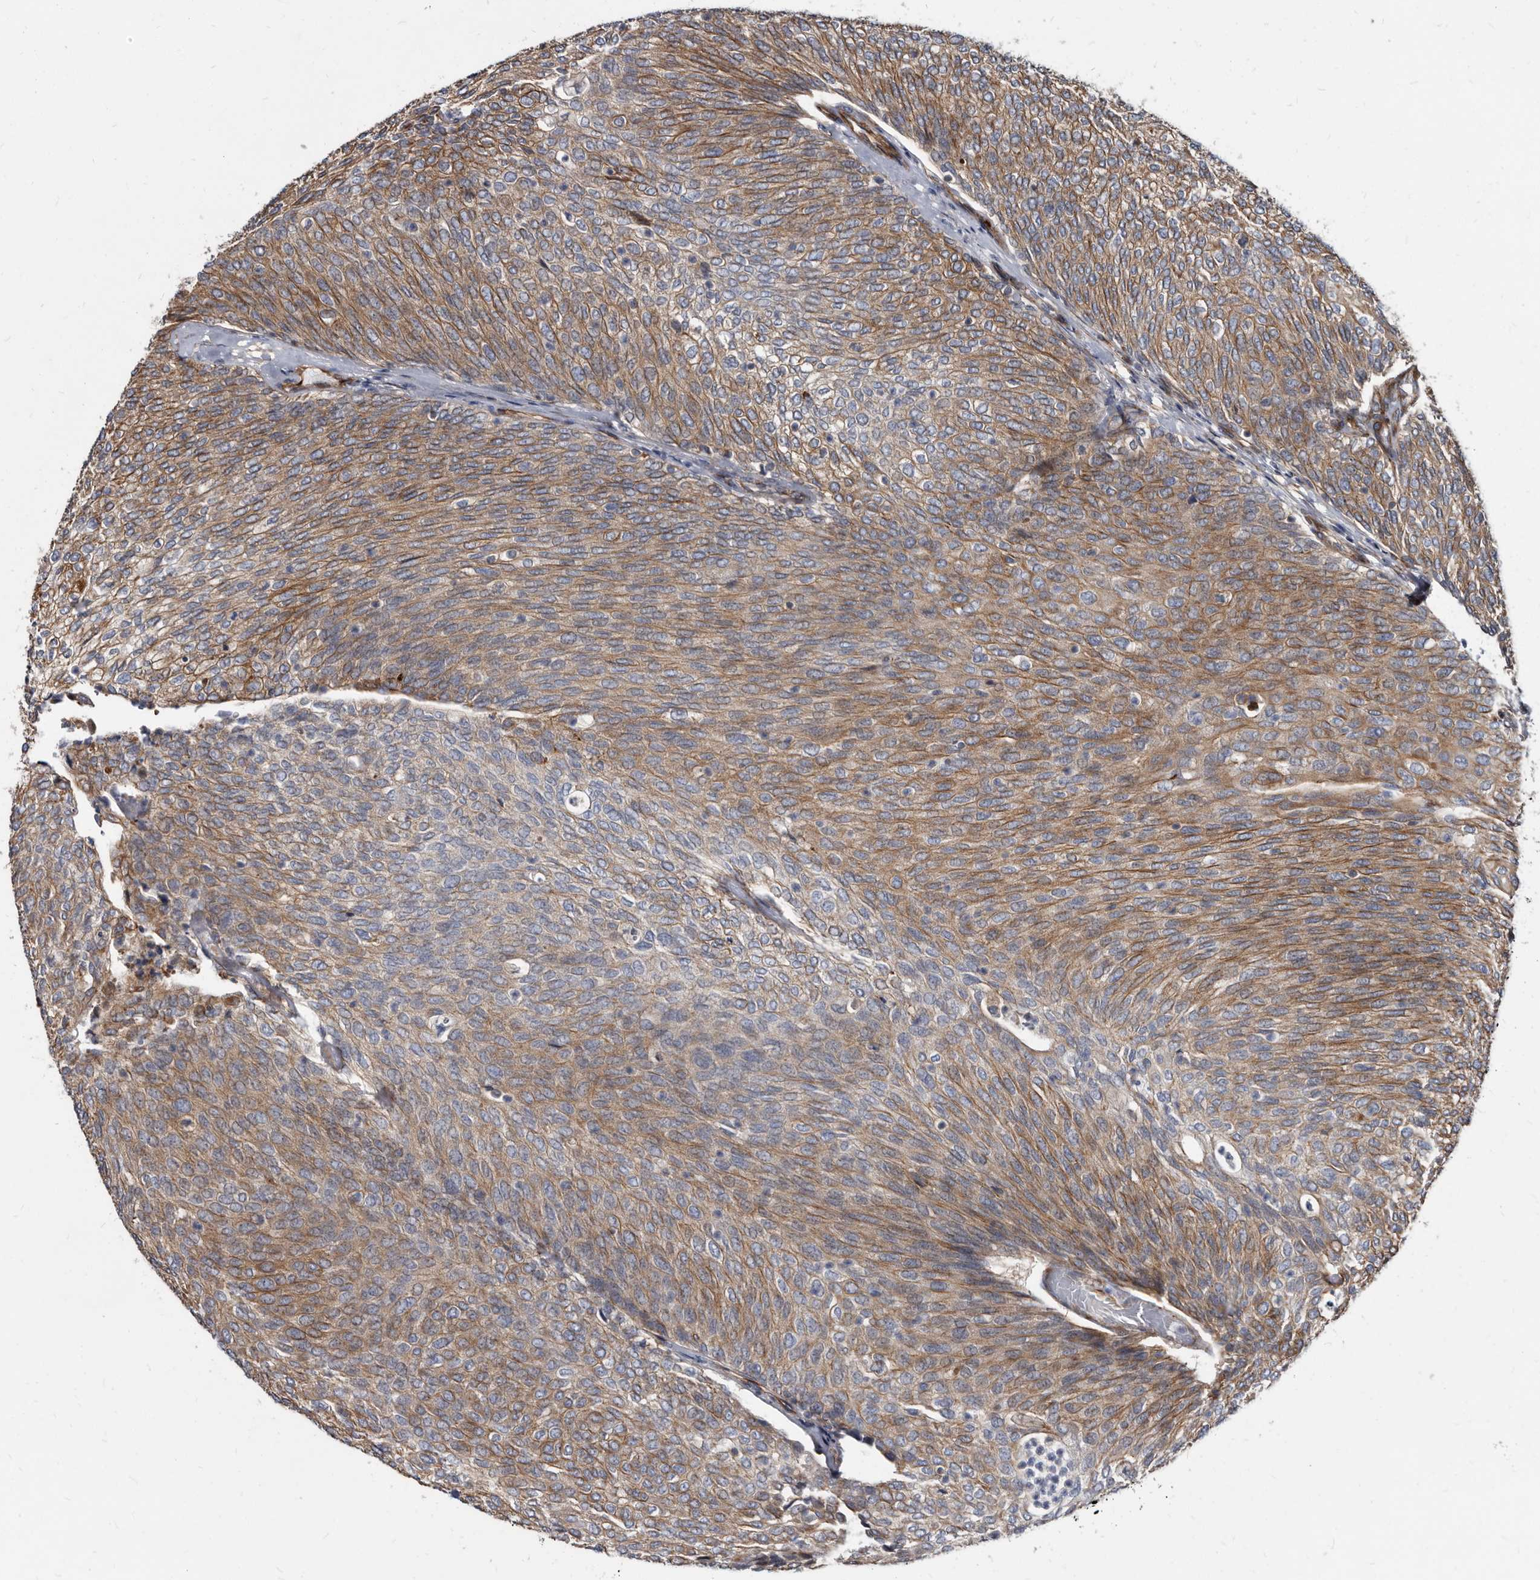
{"staining": {"intensity": "moderate", "quantity": ">75%", "location": "cytoplasmic/membranous"}, "tissue": "urothelial cancer", "cell_type": "Tumor cells", "image_type": "cancer", "snomed": [{"axis": "morphology", "description": "Urothelial carcinoma, Low grade"}, {"axis": "topography", "description": "Urinary bladder"}], "caption": "This is a photomicrograph of immunohistochemistry (IHC) staining of urothelial cancer, which shows moderate positivity in the cytoplasmic/membranous of tumor cells.", "gene": "KCTD20", "patient": {"sex": "female", "age": 79}}